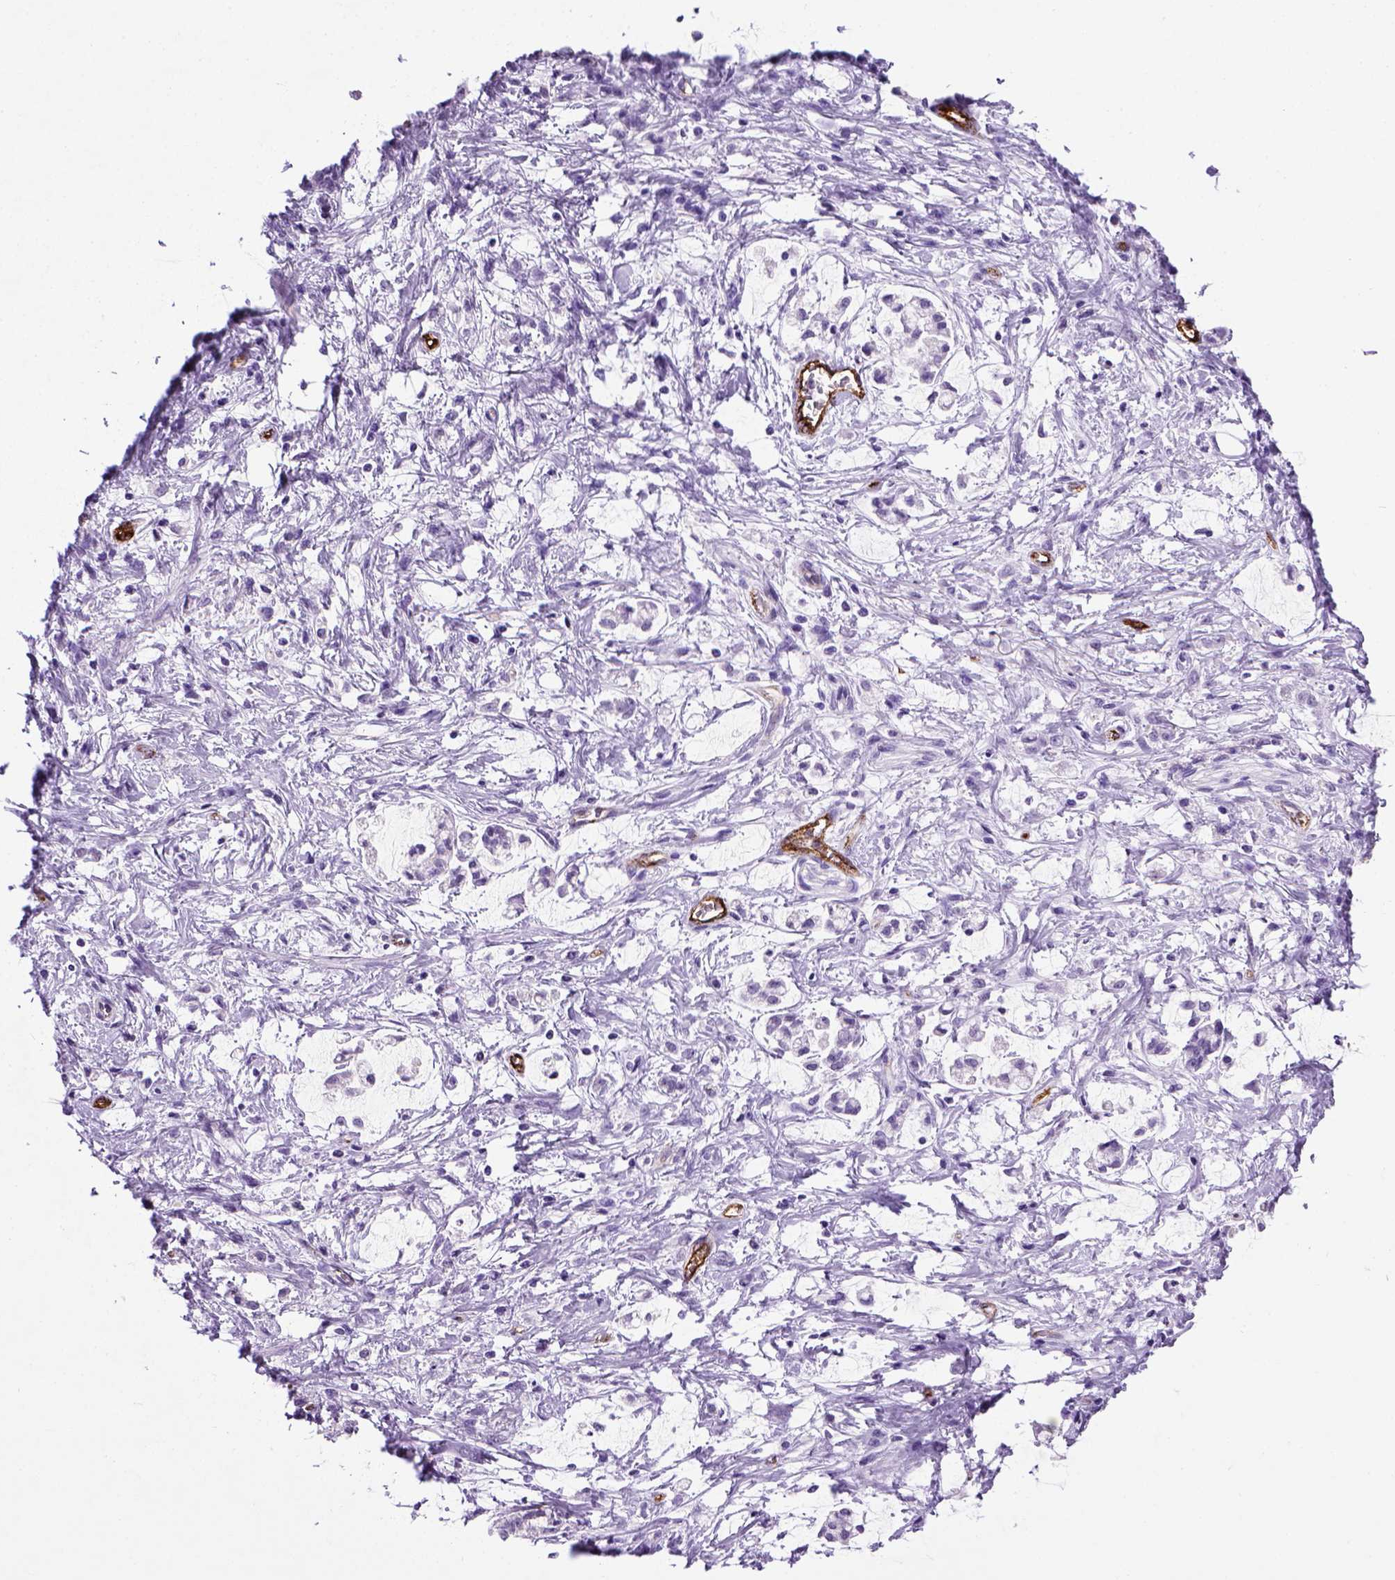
{"staining": {"intensity": "negative", "quantity": "none", "location": "none"}, "tissue": "stomach cancer", "cell_type": "Tumor cells", "image_type": "cancer", "snomed": [{"axis": "morphology", "description": "Adenocarcinoma, NOS"}, {"axis": "topography", "description": "Stomach"}], "caption": "Stomach adenocarcinoma was stained to show a protein in brown. There is no significant positivity in tumor cells. (Immunohistochemistry (ihc), brightfield microscopy, high magnification).", "gene": "VWF", "patient": {"sex": "female", "age": 60}}